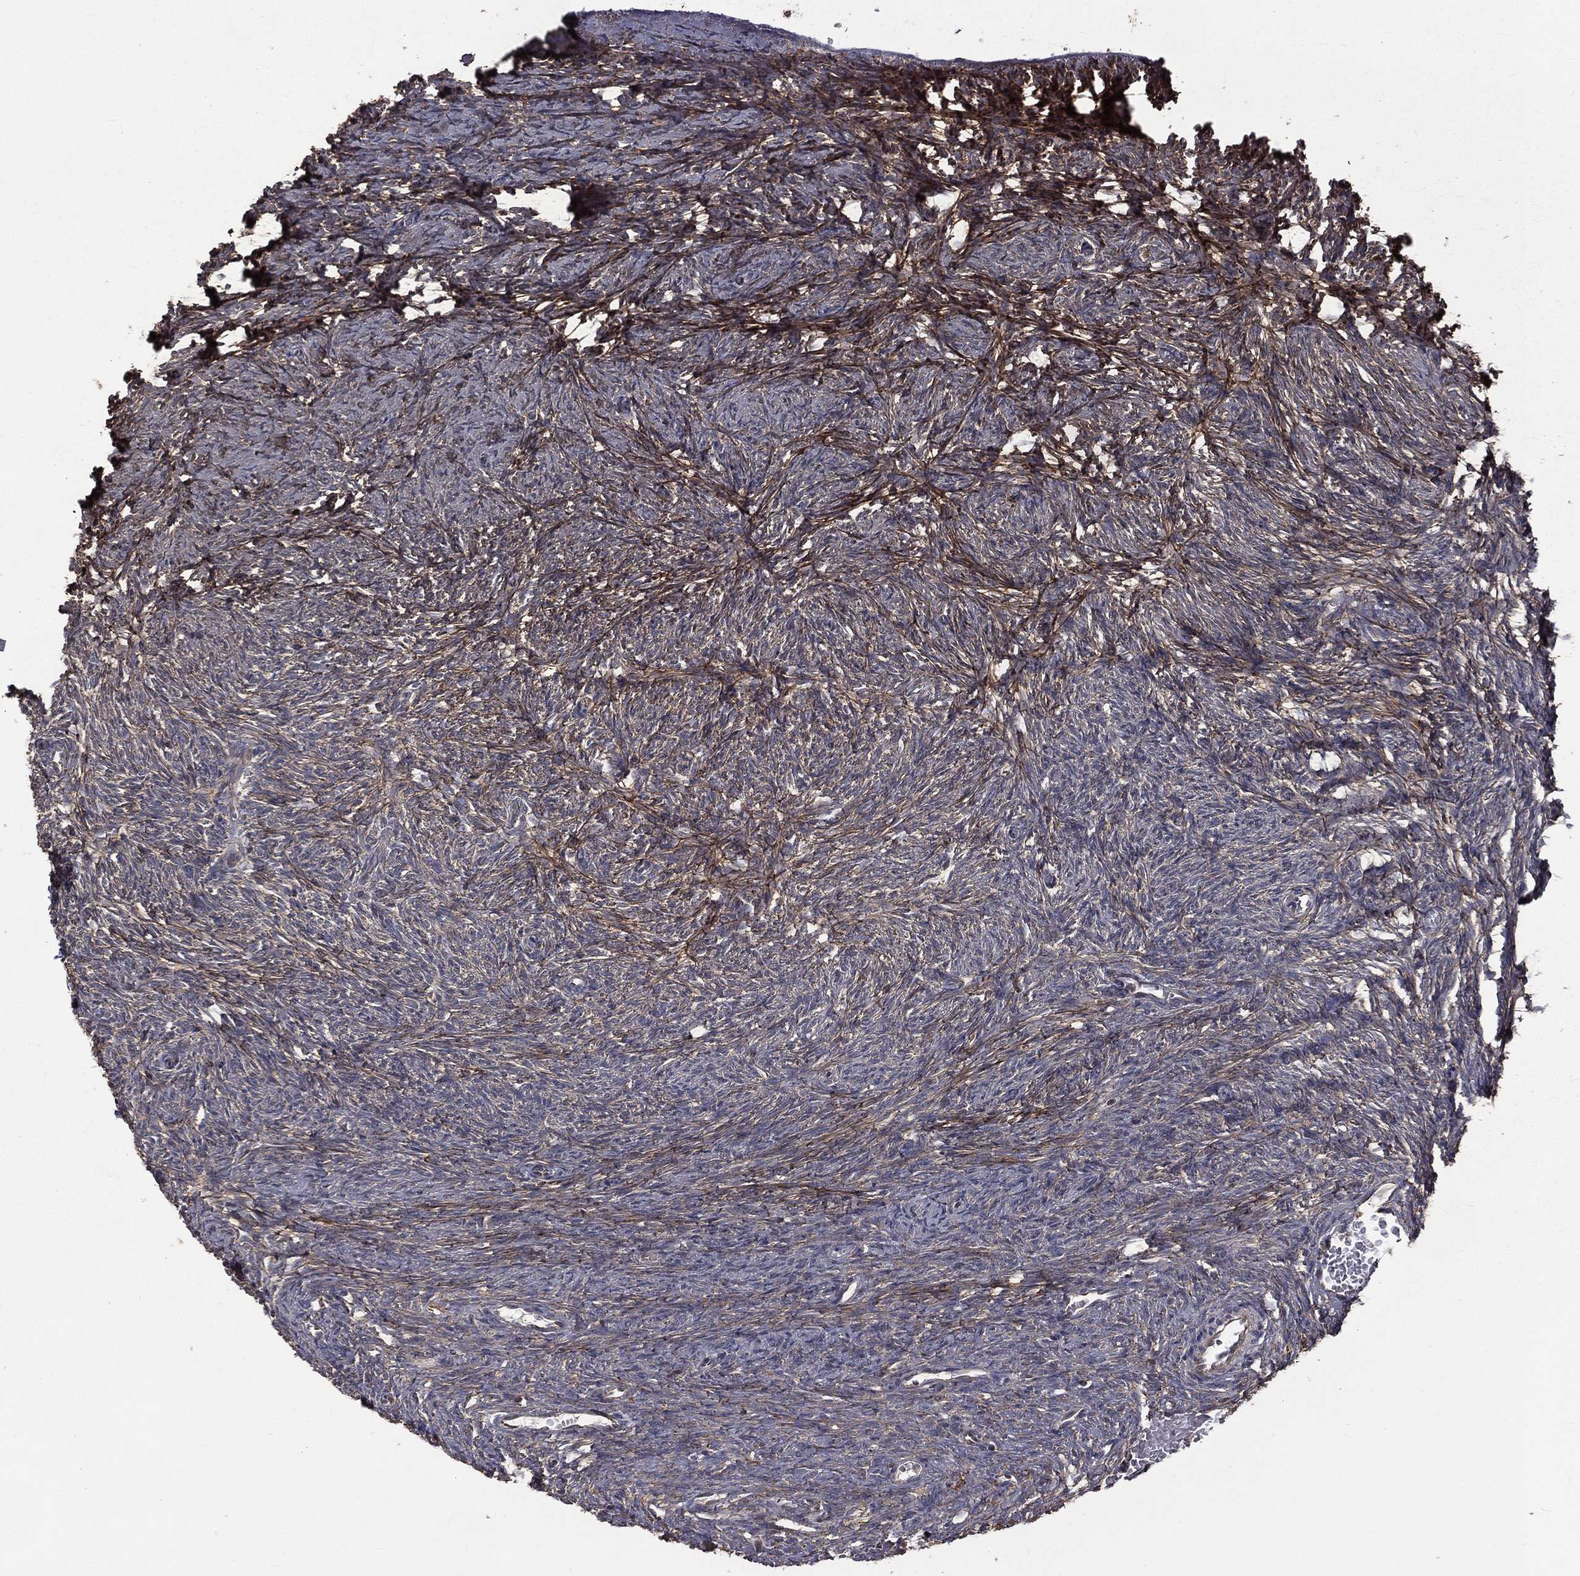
{"staining": {"intensity": "moderate", "quantity": ">75%", "location": "cytoplasmic/membranous"}, "tissue": "ovary", "cell_type": "Follicle cells", "image_type": "normal", "snomed": [{"axis": "morphology", "description": "Normal tissue, NOS"}, {"axis": "topography", "description": "Ovary"}], "caption": "Brown immunohistochemical staining in benign human ovary displays moderate cytoplasmic/membranous positivity in approximately >75% of follicle cells. (DAB (3,3'-diaminobenzidine) IHC, brown staining for protein, blue staining for nuclei).", "gene": "OLFML1", "patient": {"sex": "female", "age": 39}}